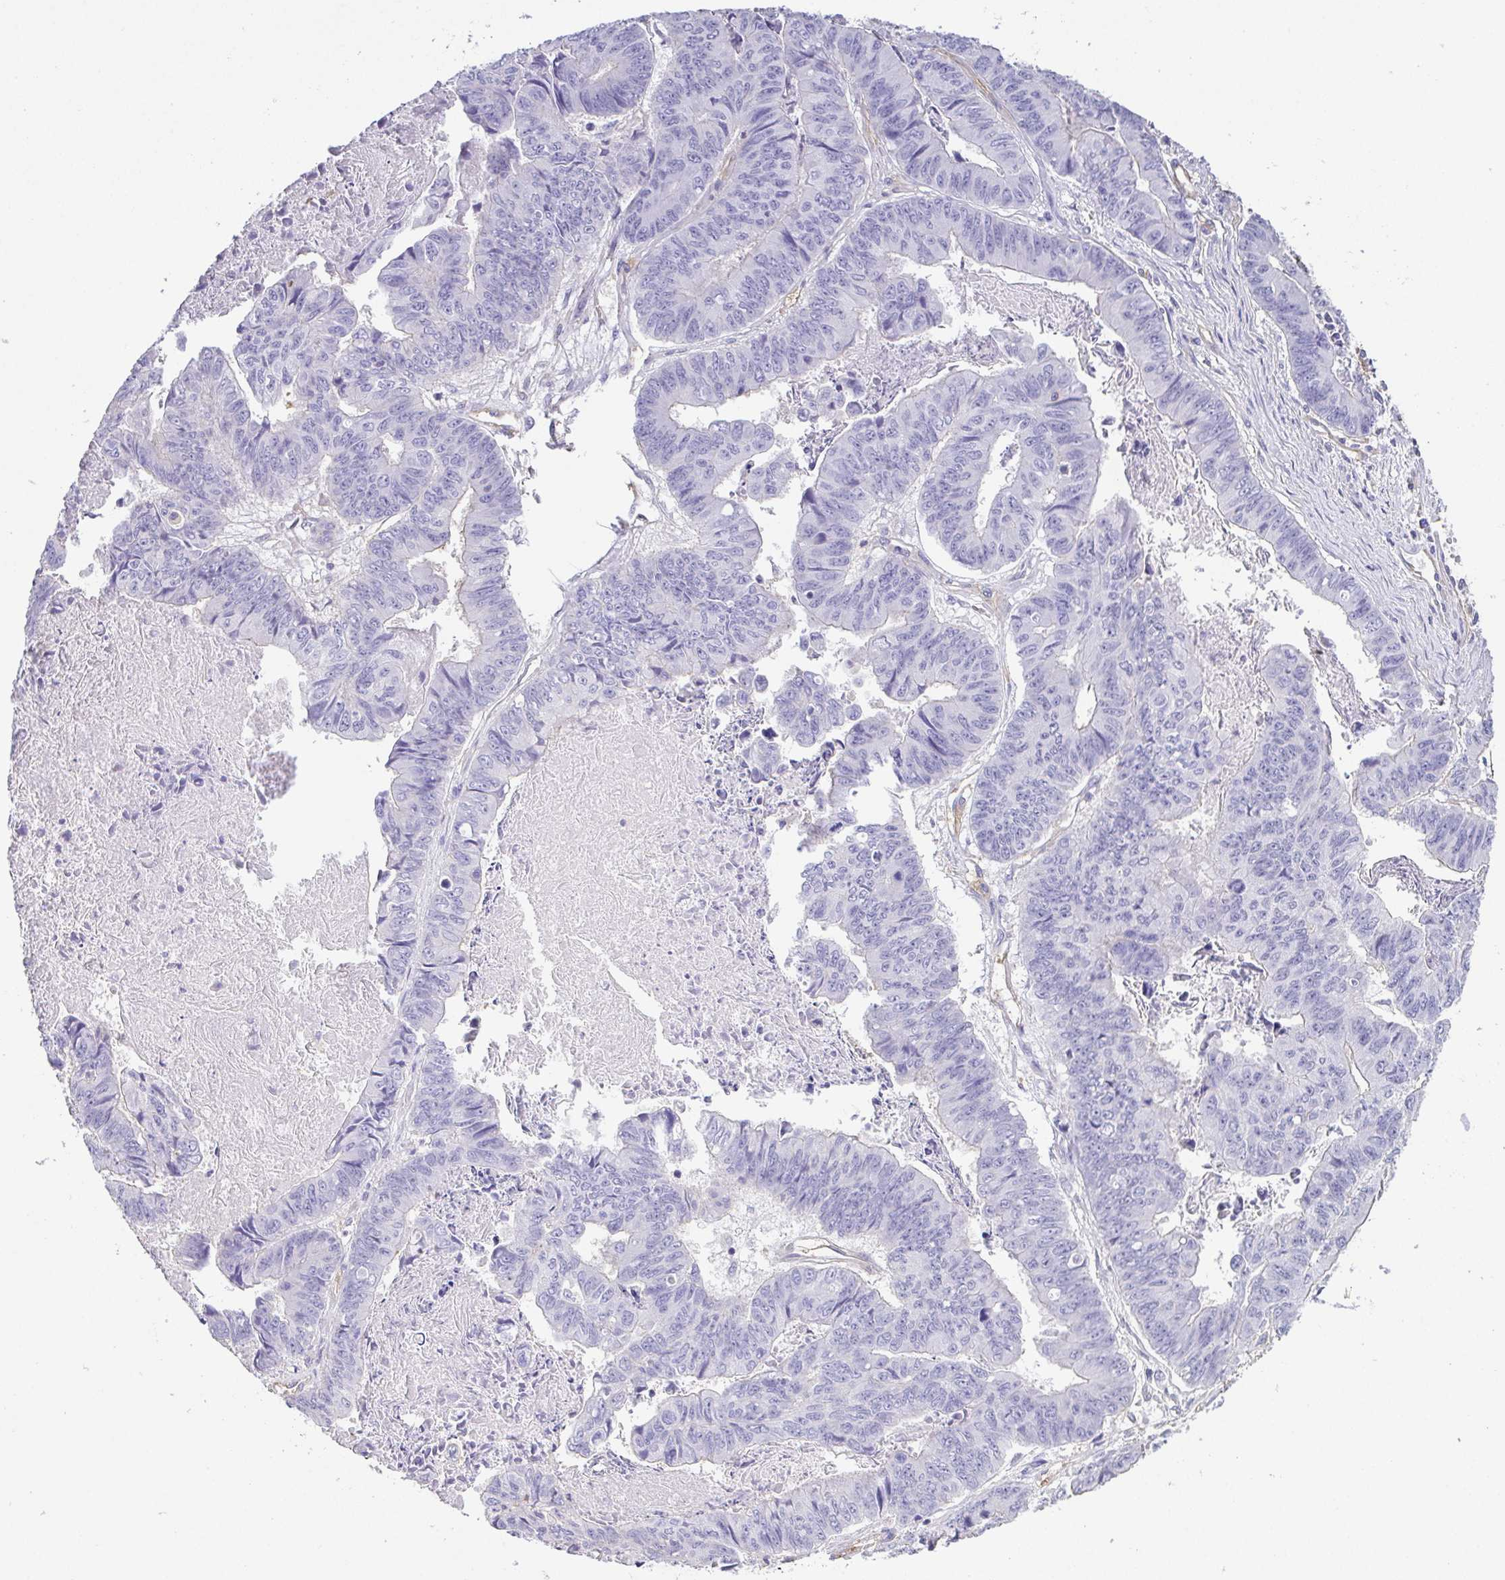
{"staining": {"intensity": "negative", "quantity": "none", "location": "none"}, "tissue": "stomach cancer", "cell_type": "Tumor cells", "image_type": "cancer", "snomed": [{"axis": "morphology", "description": "Adenocarcinoma, NOS"}, {"axis": "topography", "description": "Stomach, lower"}], "caption": "An image of human stomach adenocarcinoma is negative for staining in tumor cells.", "gene": "MYL6", "patient": {"sex": "male", "age": 77}}